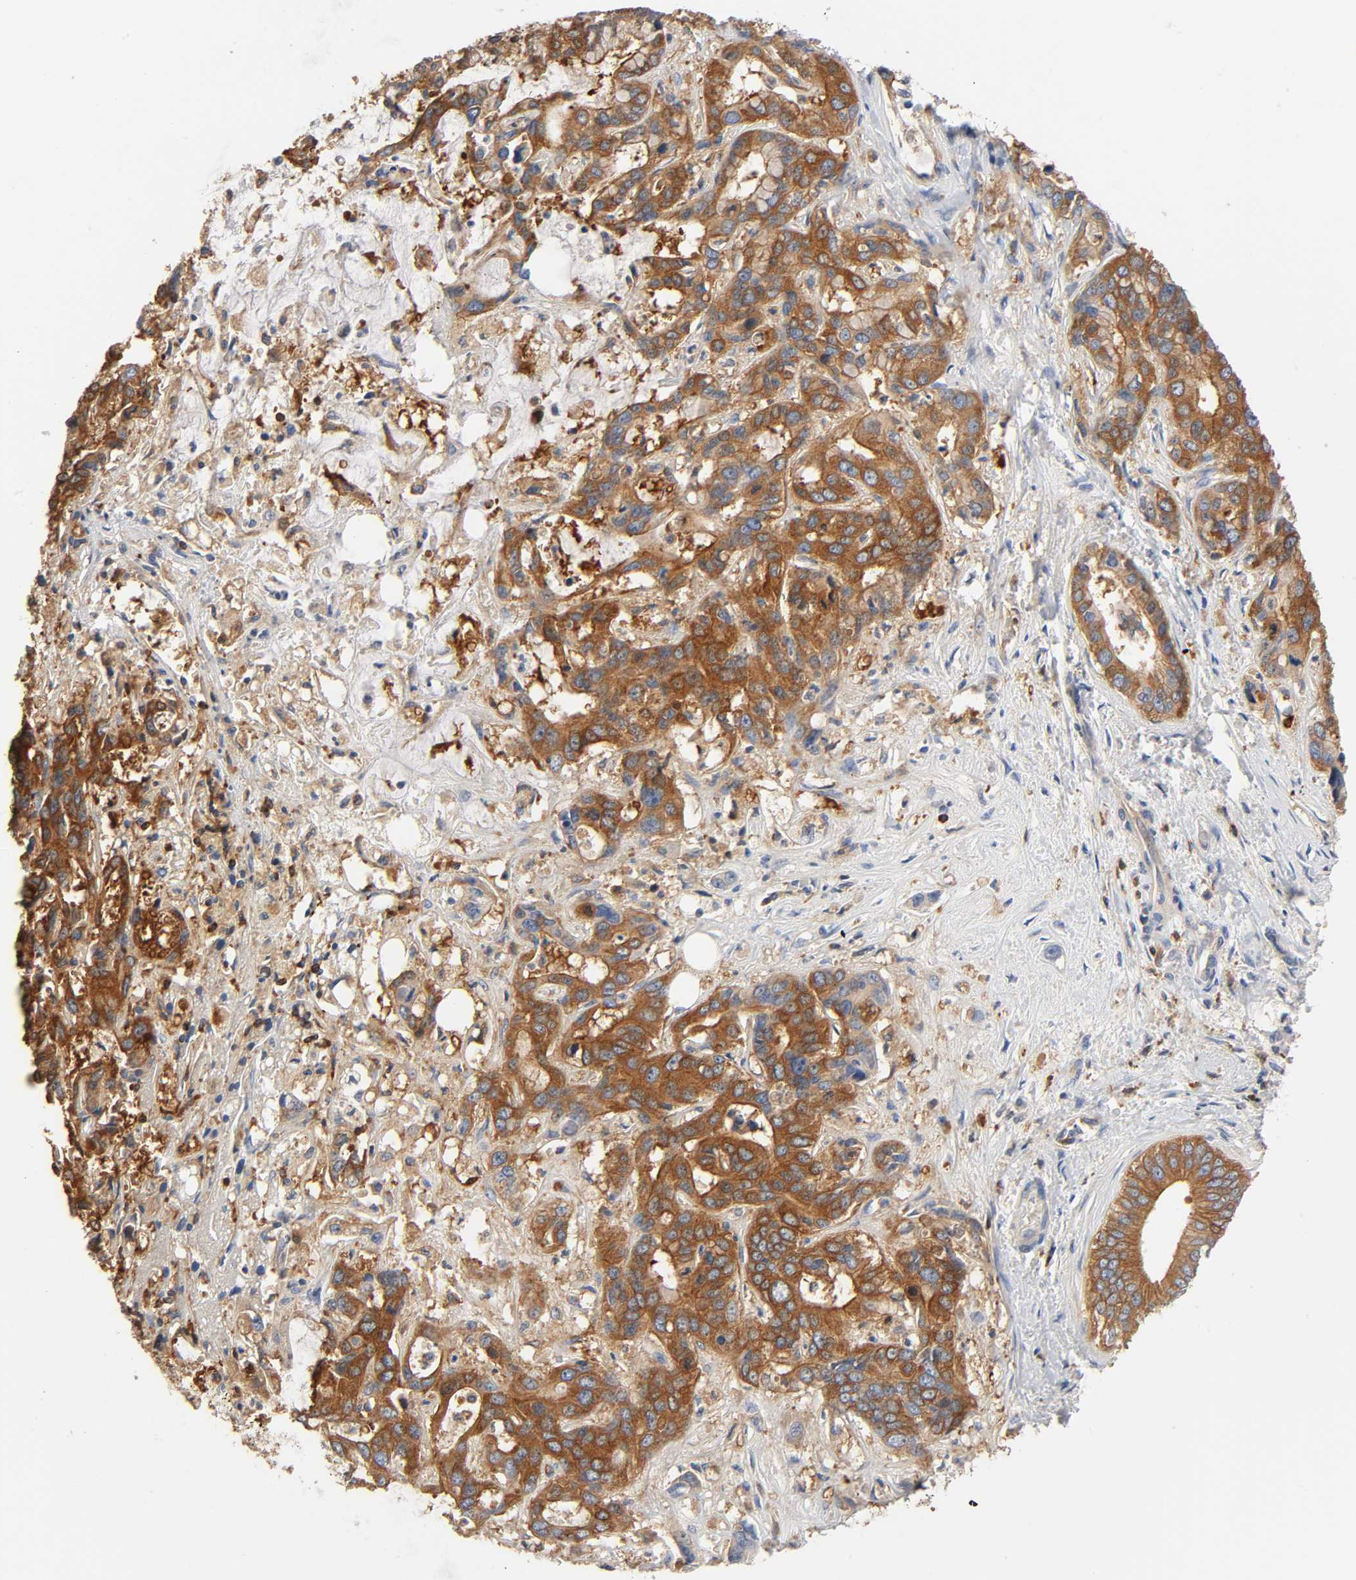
{"staining": {"intensity": "strong", "quantity": ">75%", "location": "cytoplasmic/membranous"}, "tissue": "liver cancer", "cell_type": "Tumor cells", "image_type": "cancer", "snomed": [{"axis": "morphology", "description": "Cholangiocarcinoma"}, {"axis": "topography", "description": "Liver"}], "caption": "A high amount of strong cytoplasmic/membranous positivity is appreciated in approximately >75% of tumor cells in liver cancer (cholangiocarcinoma) tissue. The staining is performed using DAB brown chromogen to label protein expression. The nuclei are counter-stained blue using hematoxylin.", "gene": "BIN1", "patient": {"sex": "female", "age": 65}}